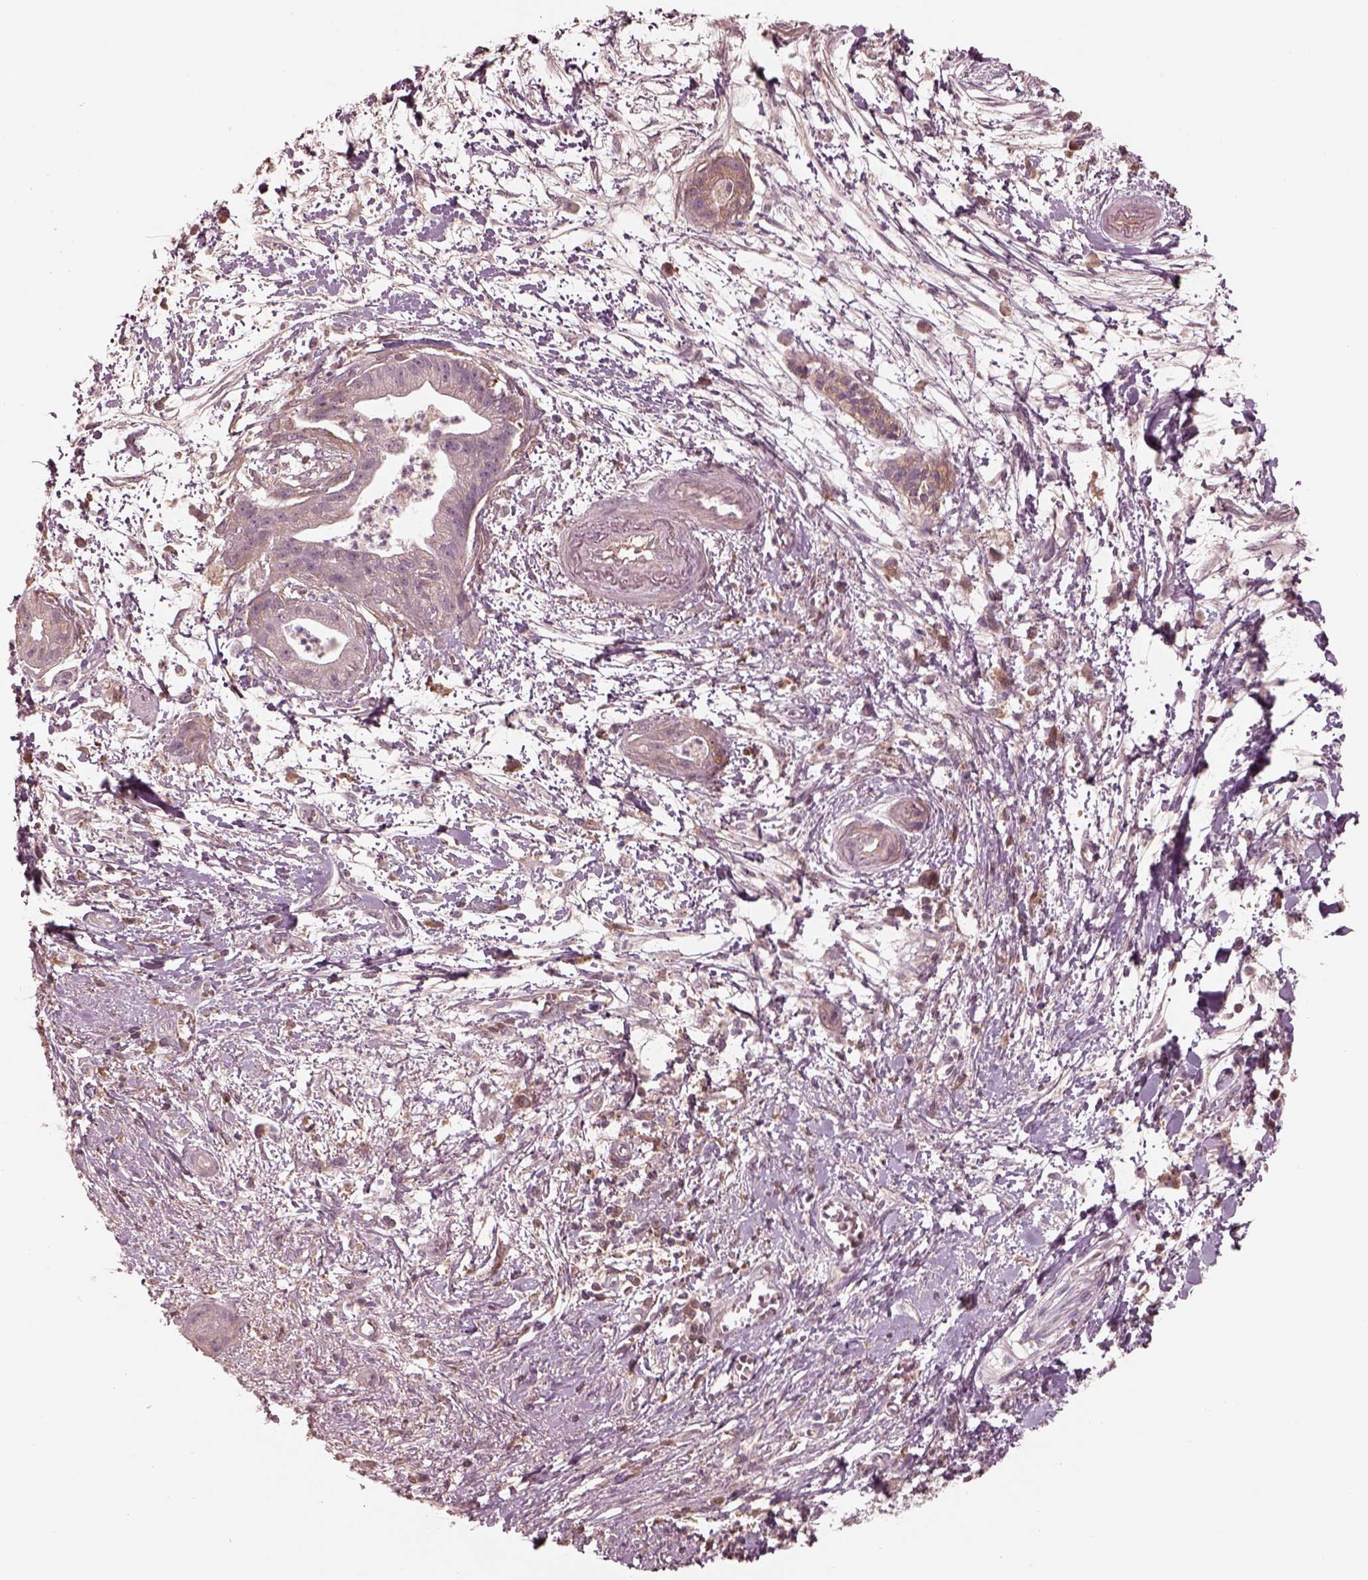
{"staining": {"intensity": "negative", "quantity": "none", "location": "none"}, "tissue": "pancreatic cancer", "cell_type": "Tumor cells", "image_type": "cancer", "snomed": [{"axis": "morphology", "description": "Normal tissue, NOS"}, {"axis": "morphology", "description": "Adenocarcinoma, NOS"}, {"axis": "topography", "description": "Lymph node"}, {"axis": "topography", "description": "Pancreas"}], "caption": "Pancreatic cancer stained for a protein using IHC displays no positivity tumor cells.", "gene": "VWA5B1", "patient": {"sex": "female", "age": 58}}